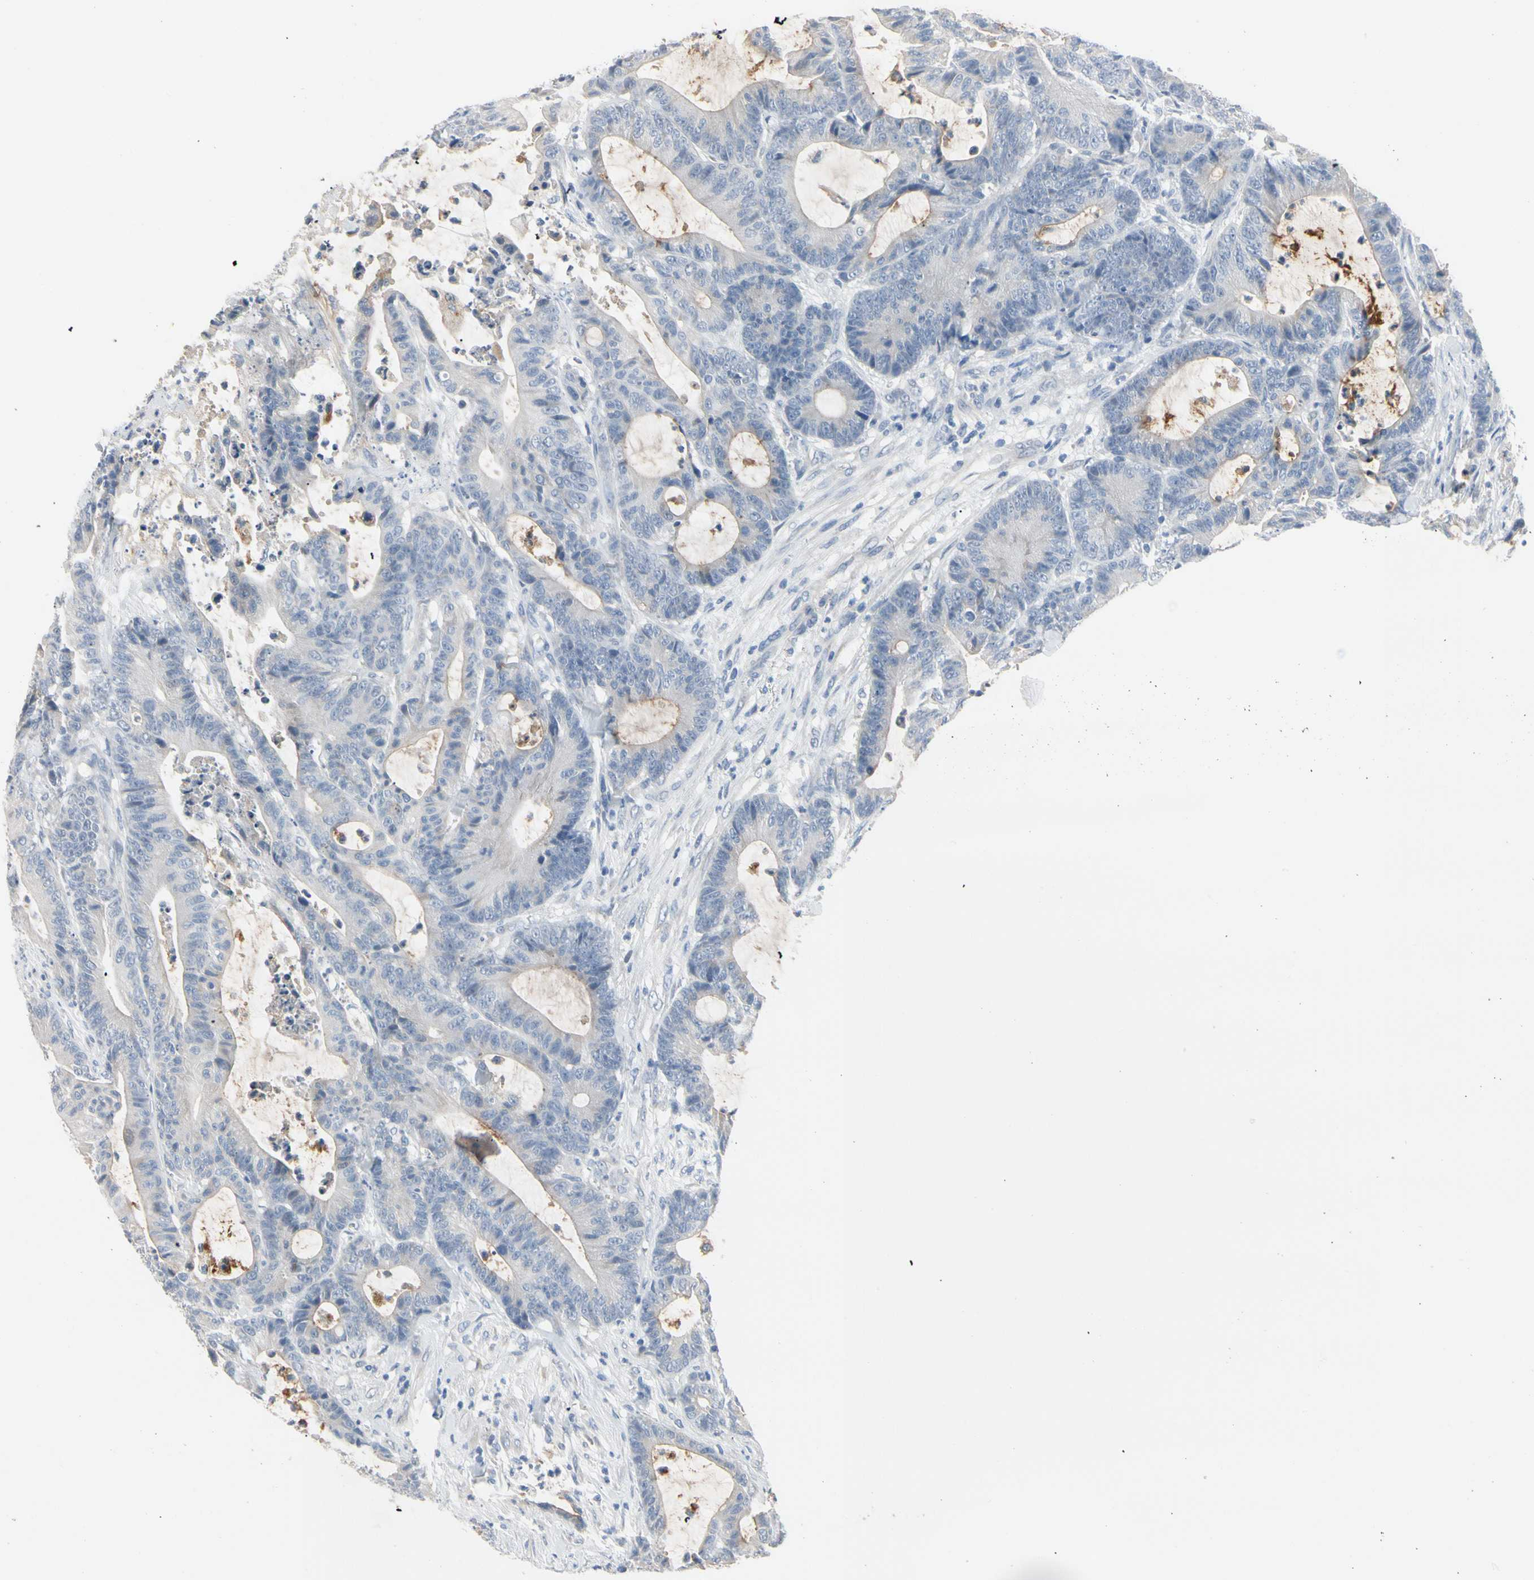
{"staining": {"intensity": "negative", "quantity": "none", "location": "none"}, "tissue": "colorectal cancer", "cell_type": "Tumor cells", "image_type": "cancer", "snomed": [{"axis": "morphology", "description": "Adenocarcinoma, NOS"}, {"axis": "topography", "description": "Colon"}], "caption": "The histopathology image reveals no significant expression in tumor cells of colorectal cancer. (DAB immunohistochemistry, high magnification).", "gene": "MARK1", "patient": {"sex": "female", "age": 84}}